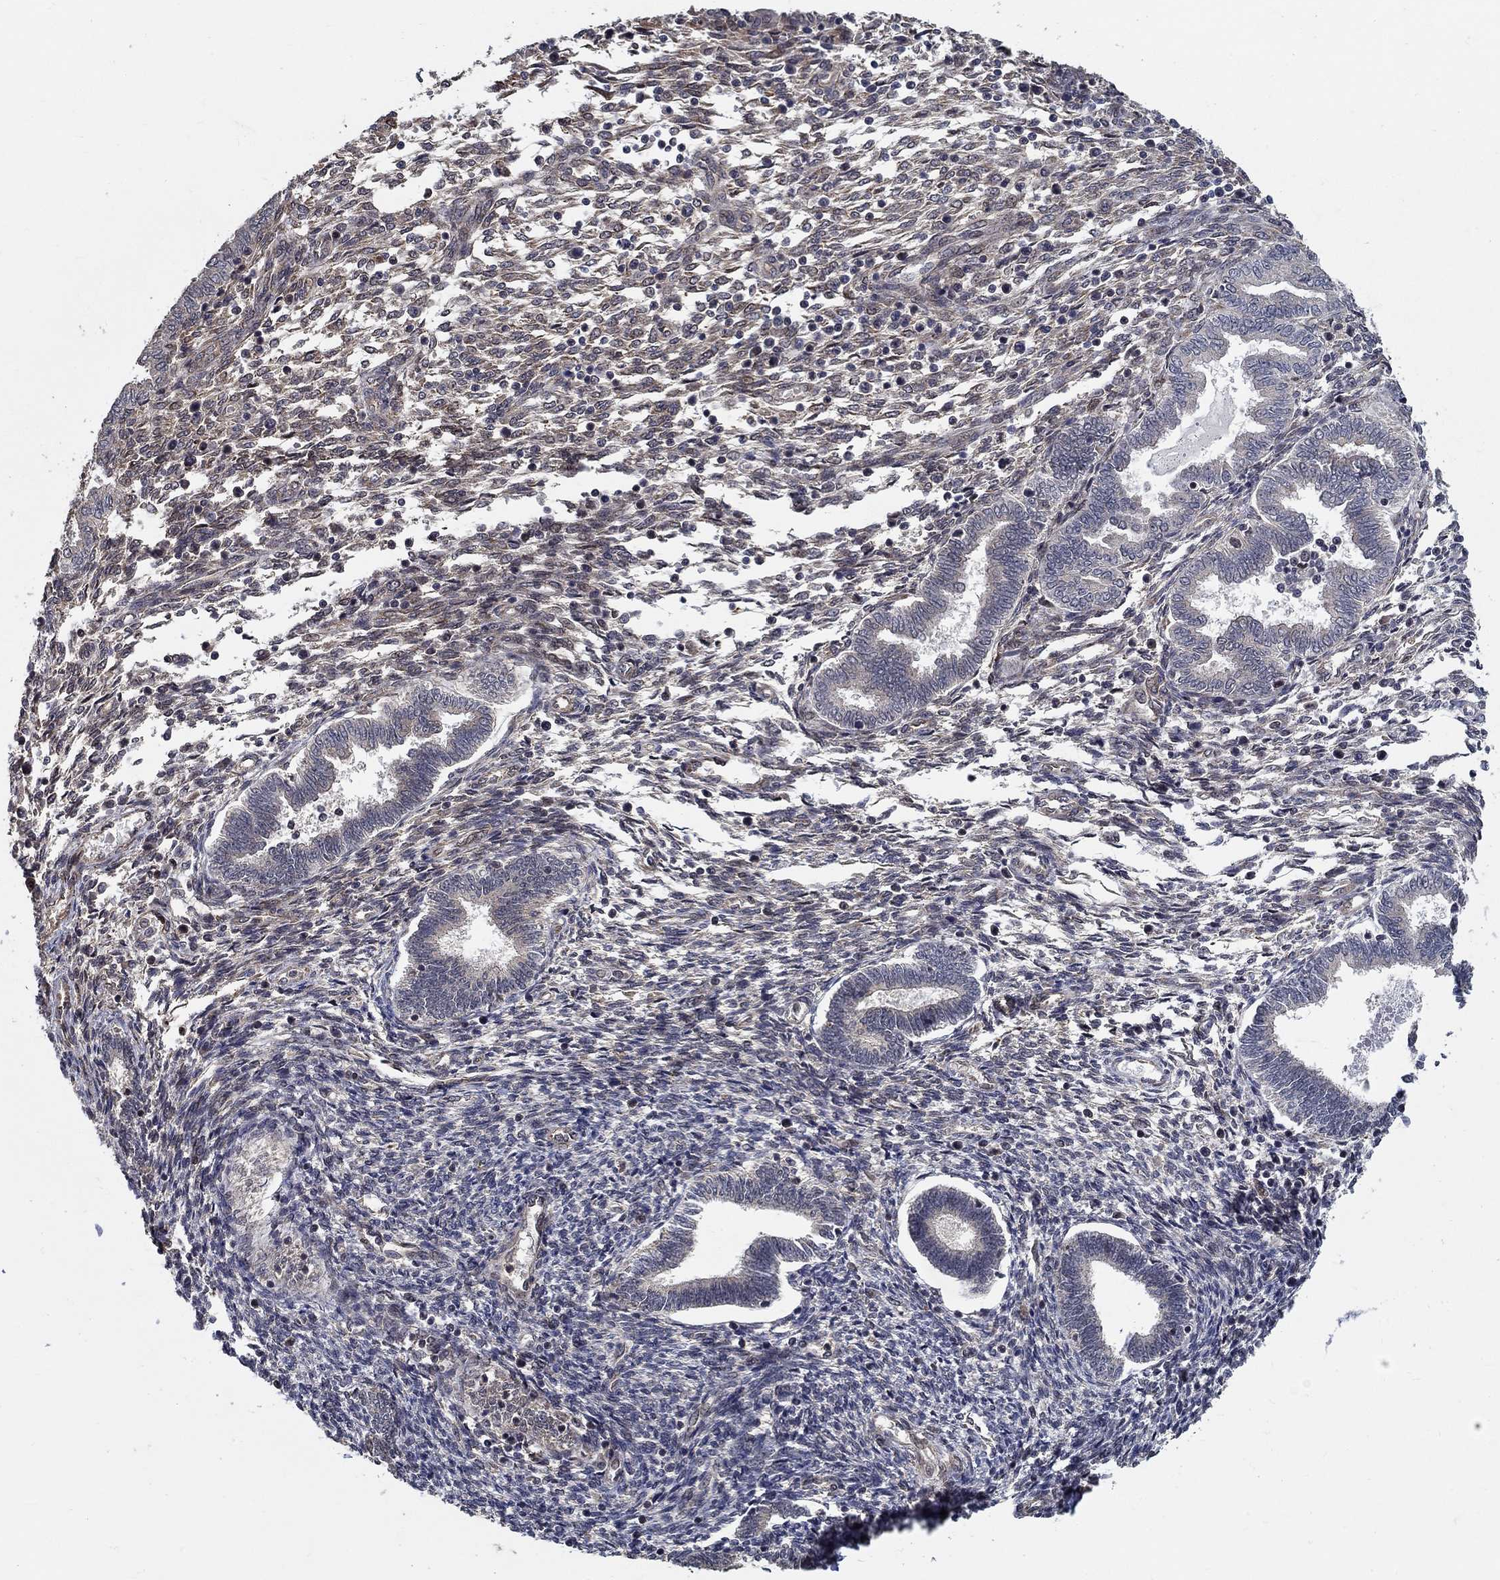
{"staining": {"intensity": "moderate", "quantity": "25%-75%", "location": "cytoplasmic/membranous"}, "tissue": "endometrium", "cell_type": "Cells in endometrial stroma", "image_type": "normal", "snomed": [{"axis": "morphology", "description": "Normal tissue, NOS"}, {"axis": "topography", "description": "Endometrium"}], "caption": "Protein expression analysis of normal human endometrium reveals moderate cytoplasmic/membranous expression in approximately 25%-75% of cells in endometrial stroma. (IHC, brightfield microscopy, high magnification).", "gene": "ZNF594", "patient": {"sex": "female", "age": 42}}